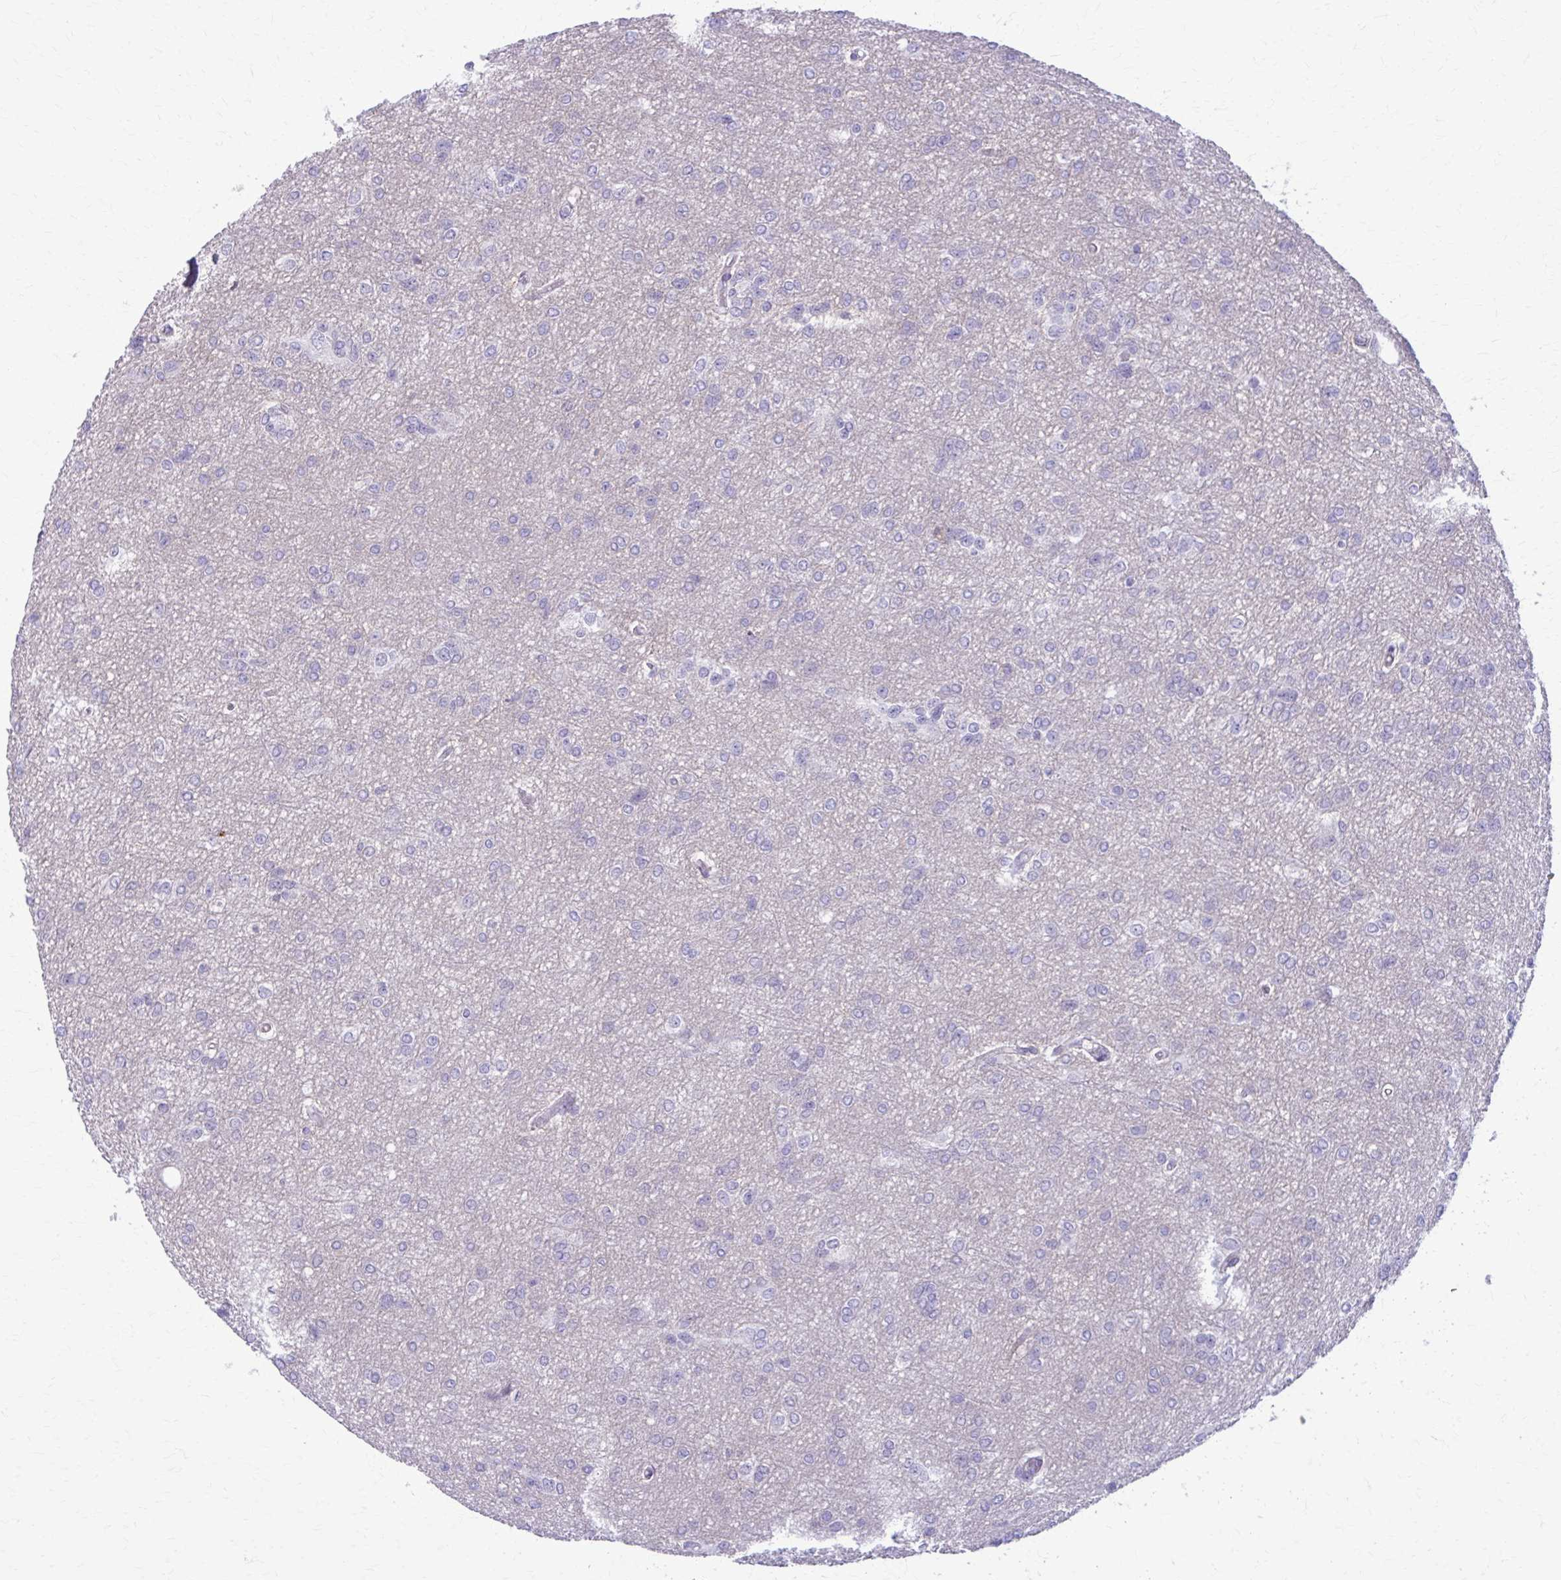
{"staining": {"intensity": "negative", "quantity": "none", "location": "none"}, "tissue": "glioma", "cell_type": "Tumor cells", "image_type": "cancer", "snomed": [{"axis": "morphology", "description": "Glioma, malignant, Low grade"}, {"axis": "topography", "description": "Brain"}], "caption": "This is a image of immunohistochemistry staining of malignant low-grade glioma, which shows no positivity in tumor cells.", "gene": "CD38", "patient": {"sex": "male", "age": 26}}